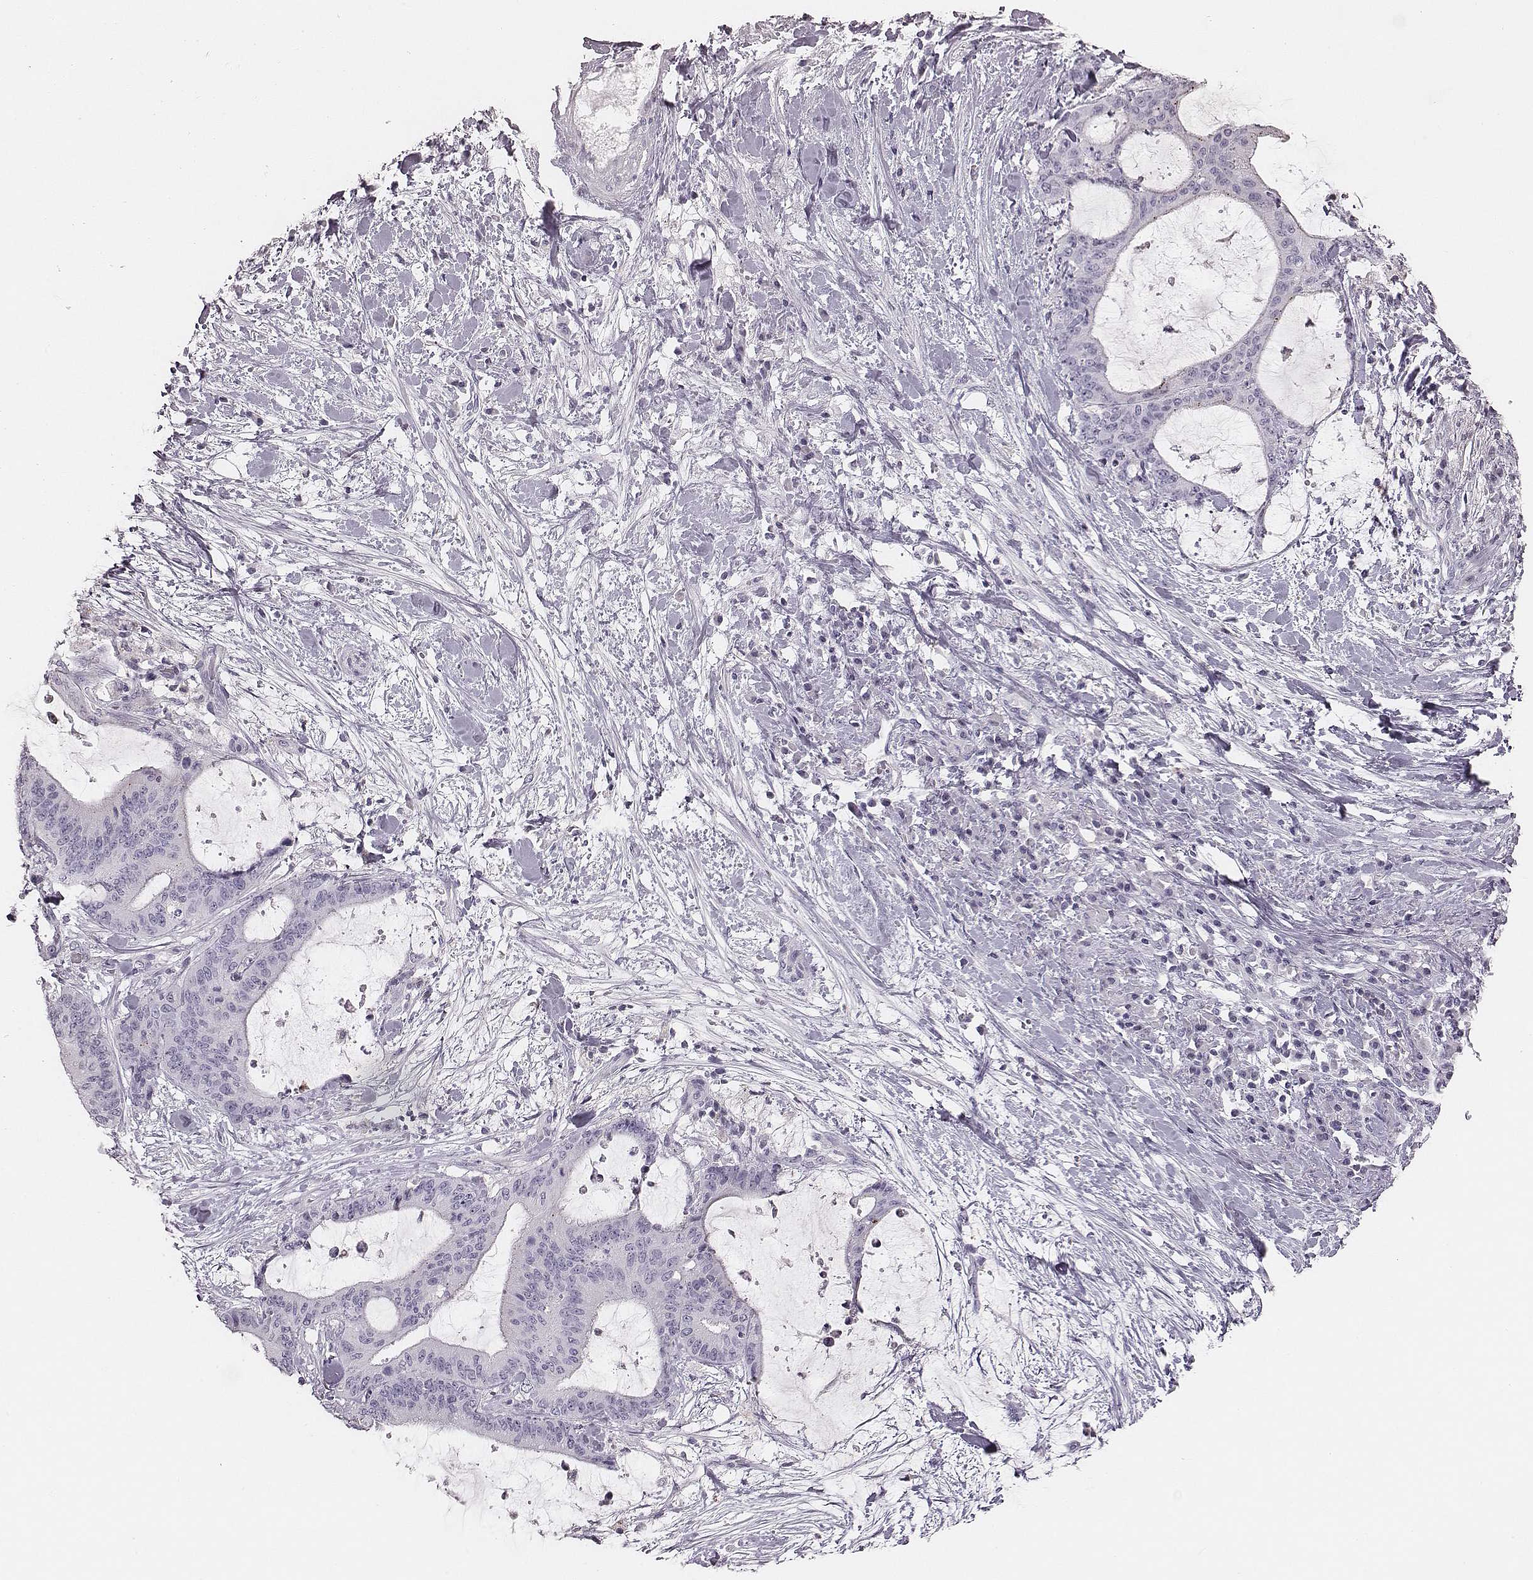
{"staining": {"intensity": "negative", "quantity": "none", "location": "none"}, "tissue": "liver cancer", "cell_type": "Tumor cells", "image_type": "cancer", "snomed": [{"axis": "morphology", "description": "Cholangiocarcinoma"}, {"axis": "topography", "description": "Liver"}], "caption": "Human liver cancer stained for a protein using immunohistochemistry exhibits no positivity in tumor cells.", "gene": "ZNF365", "patient": {"sex": "female", "age": 73}}